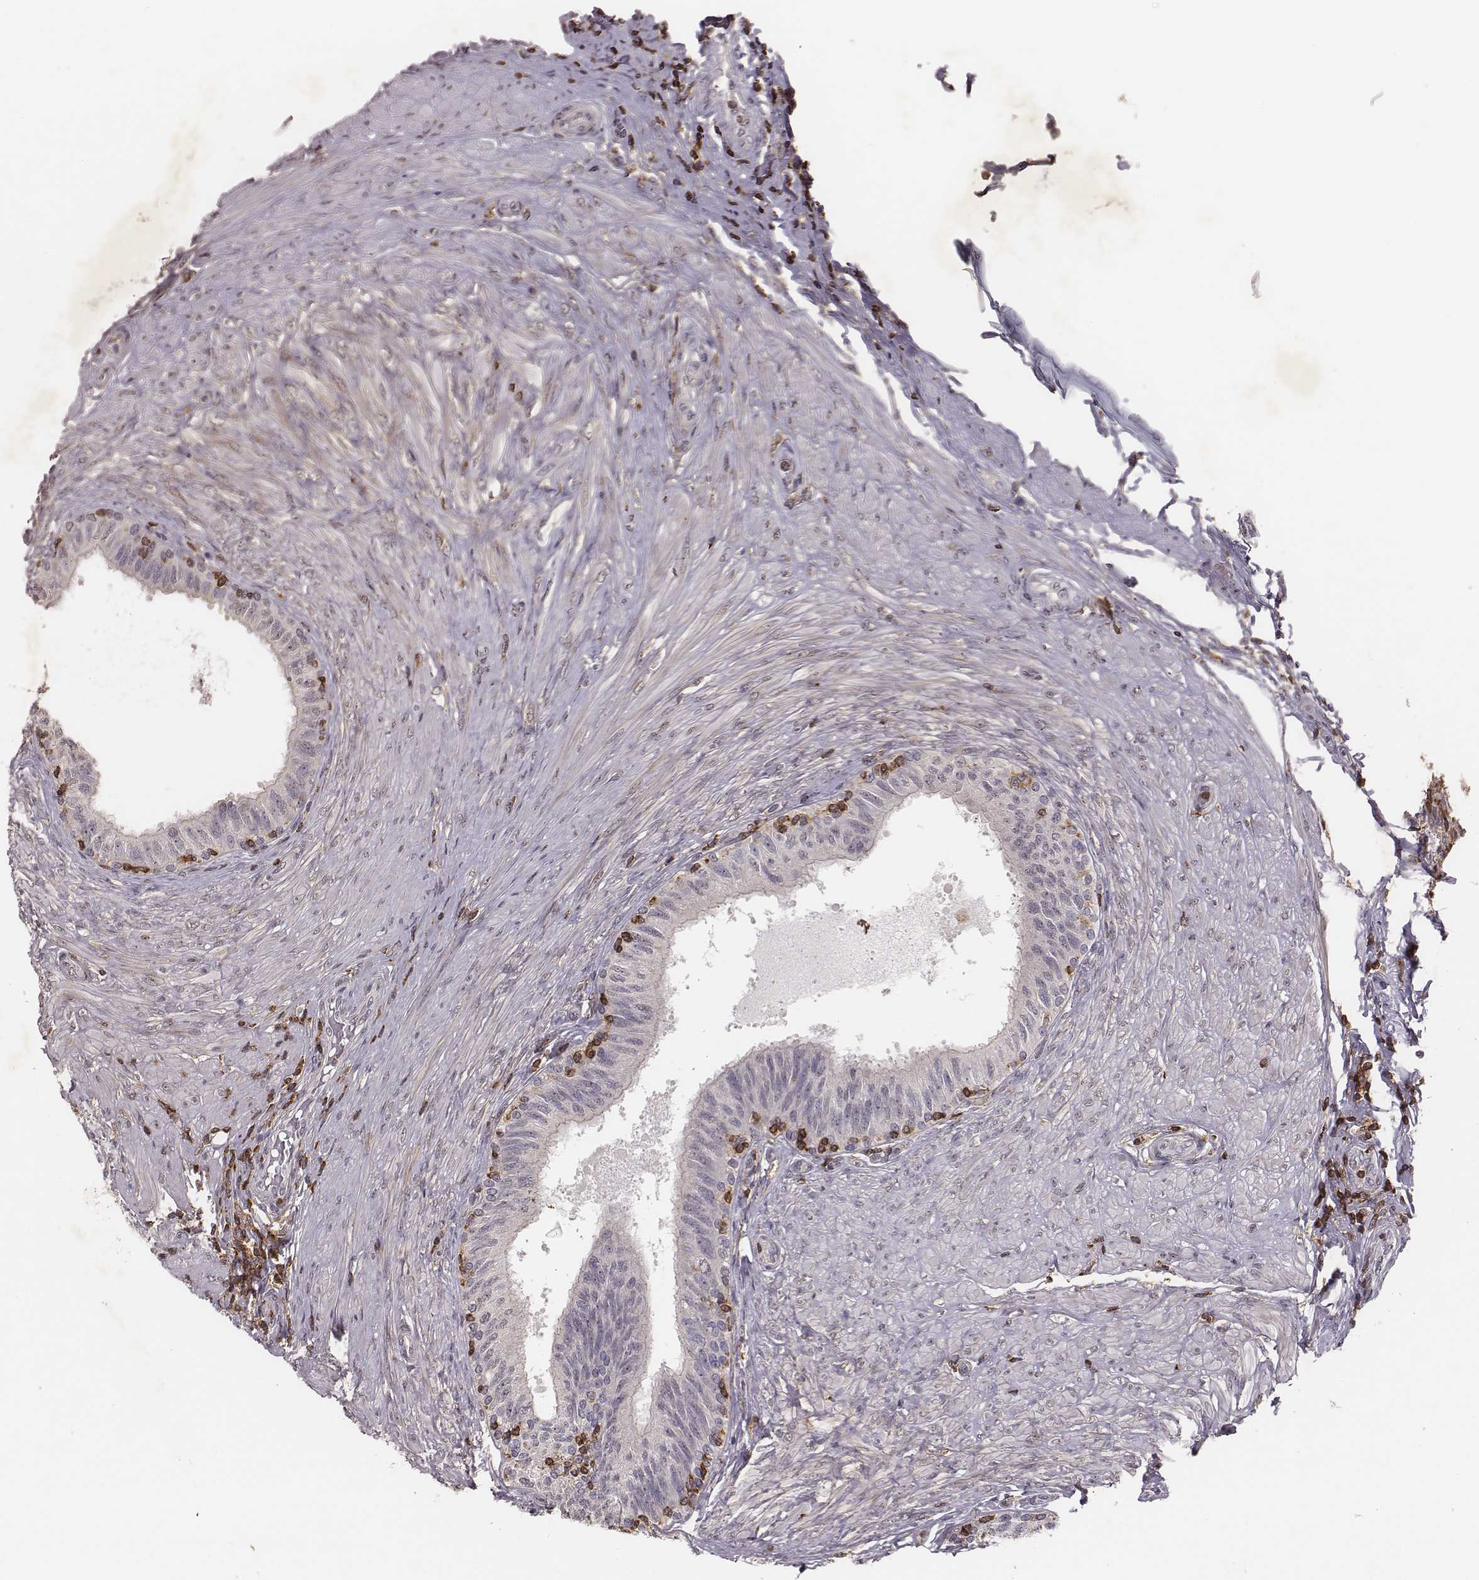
{"staining": {"intensity": "negative", "quantity": "none", "location": "none"}, "tissue": "epididymis", "cell_type": "Glandular cells", "image_type": "normal", "snomed": [{"axis": "morphology", "description": "Normal tissue, NOS"}, {"axis": "morphology", "description": "Seminoma, NOS"}, {"axis": "topography", "description": "Testis"}, {"axis": "topography", "description": "Epididymis"}], "caption": "Immunohistochemical staining of benign human epididymis demonstrates no significant expression in glandular cells.", "gene": "PILRA", "patient": {"sex": "male", "age": 61}}